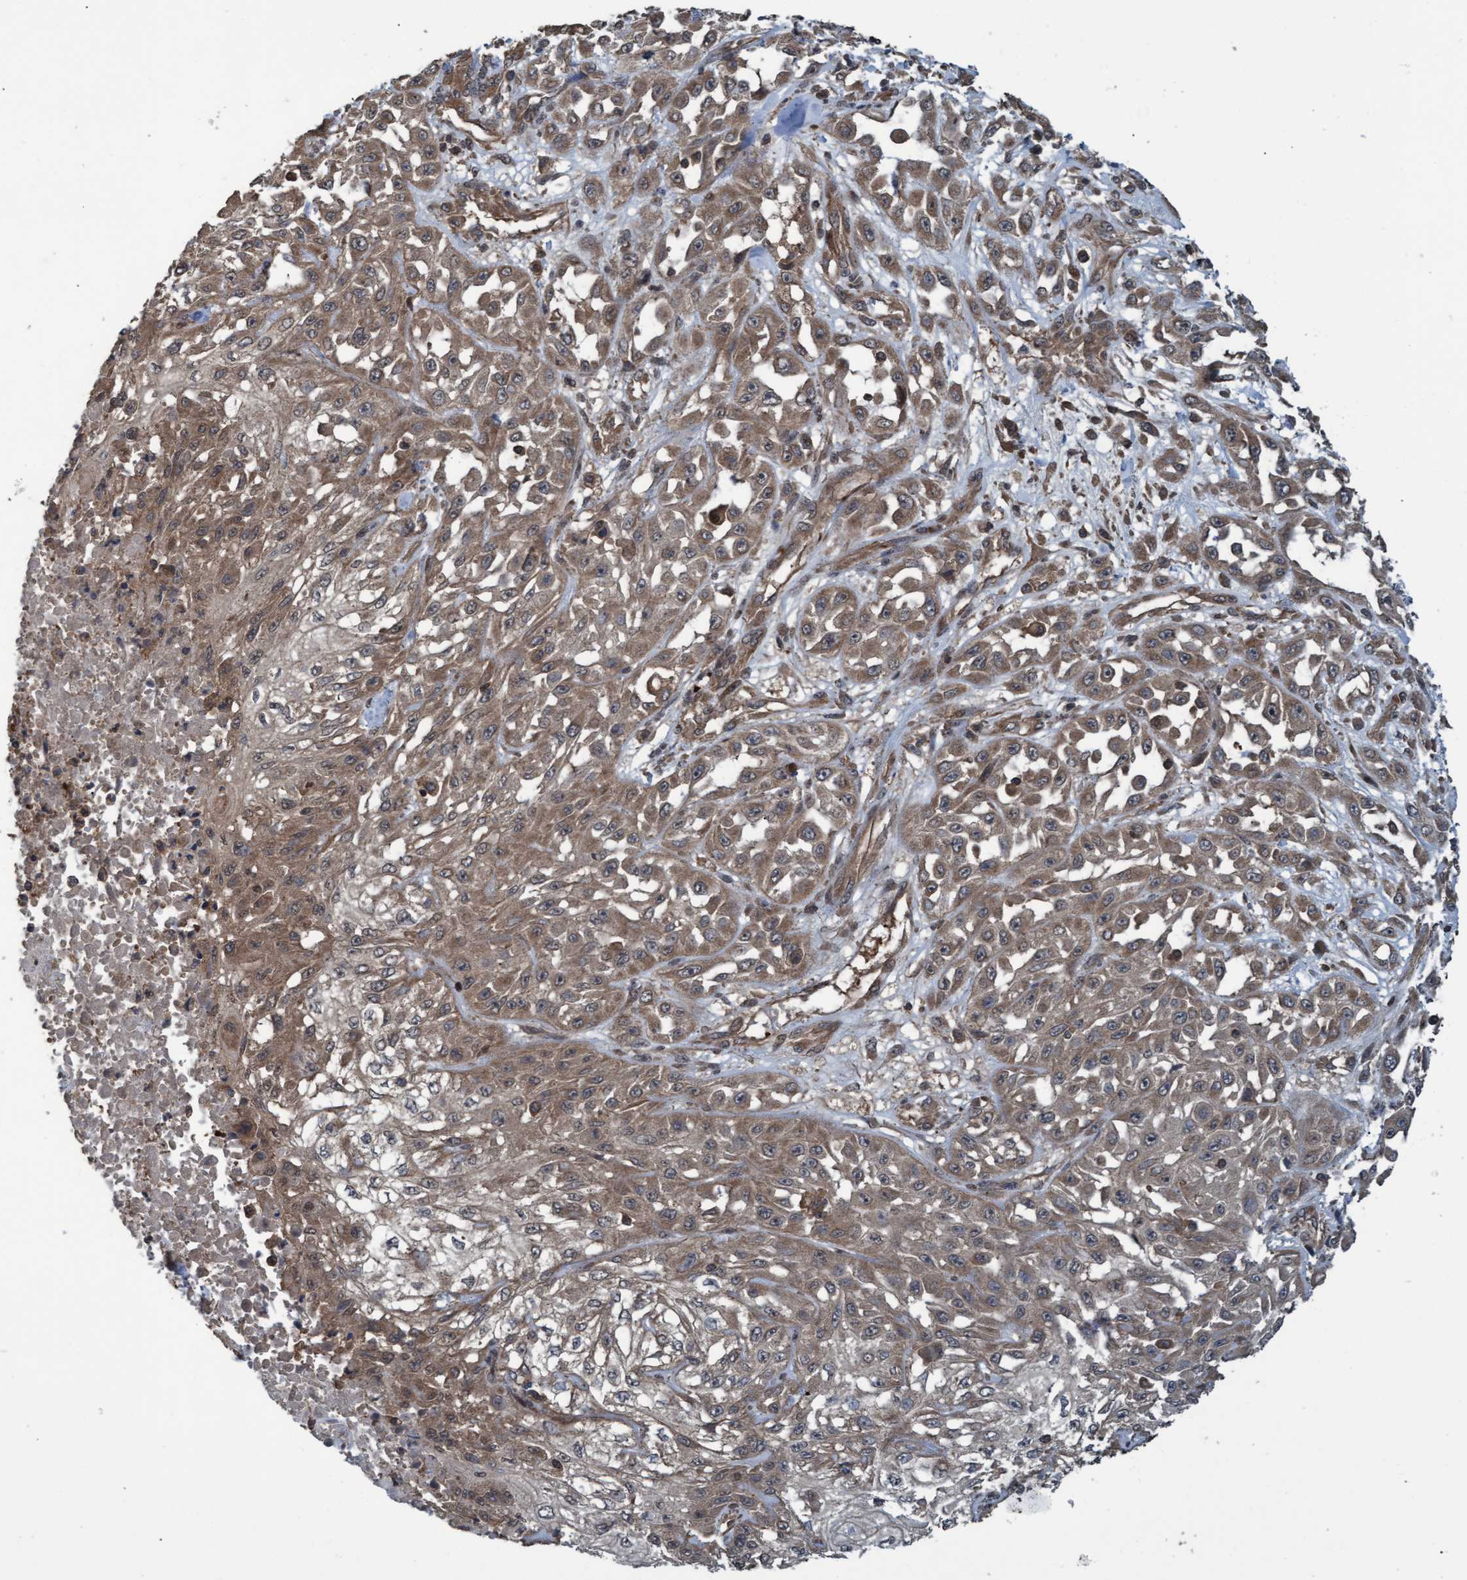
{"staining": {"intensity": "moderate", "quantity": ">75%", "location": "cytoplasmic/membranous"}, "tissue": "skin cancer", "cell_type": "Tumor cells", "image_type": "cancer", "snomed": [{"axis": "morphology", "description": "Squamous cell carcinoma, NOS"}, {"axis": "morphology", "description": "Squamous cell carcinoma, metastatic, NOS"}, {"axis": "topography", "description": "Skin"}, {"axis": "topography", "description": "Lymph node"}], "caption": "Moderate cytoplasmic/membranous expression is present in approximately >75% of tumor cells in skin squamous cell carcinoma.", "gene": "GGT6", "patient": {"sex": "male", "age": 75}}